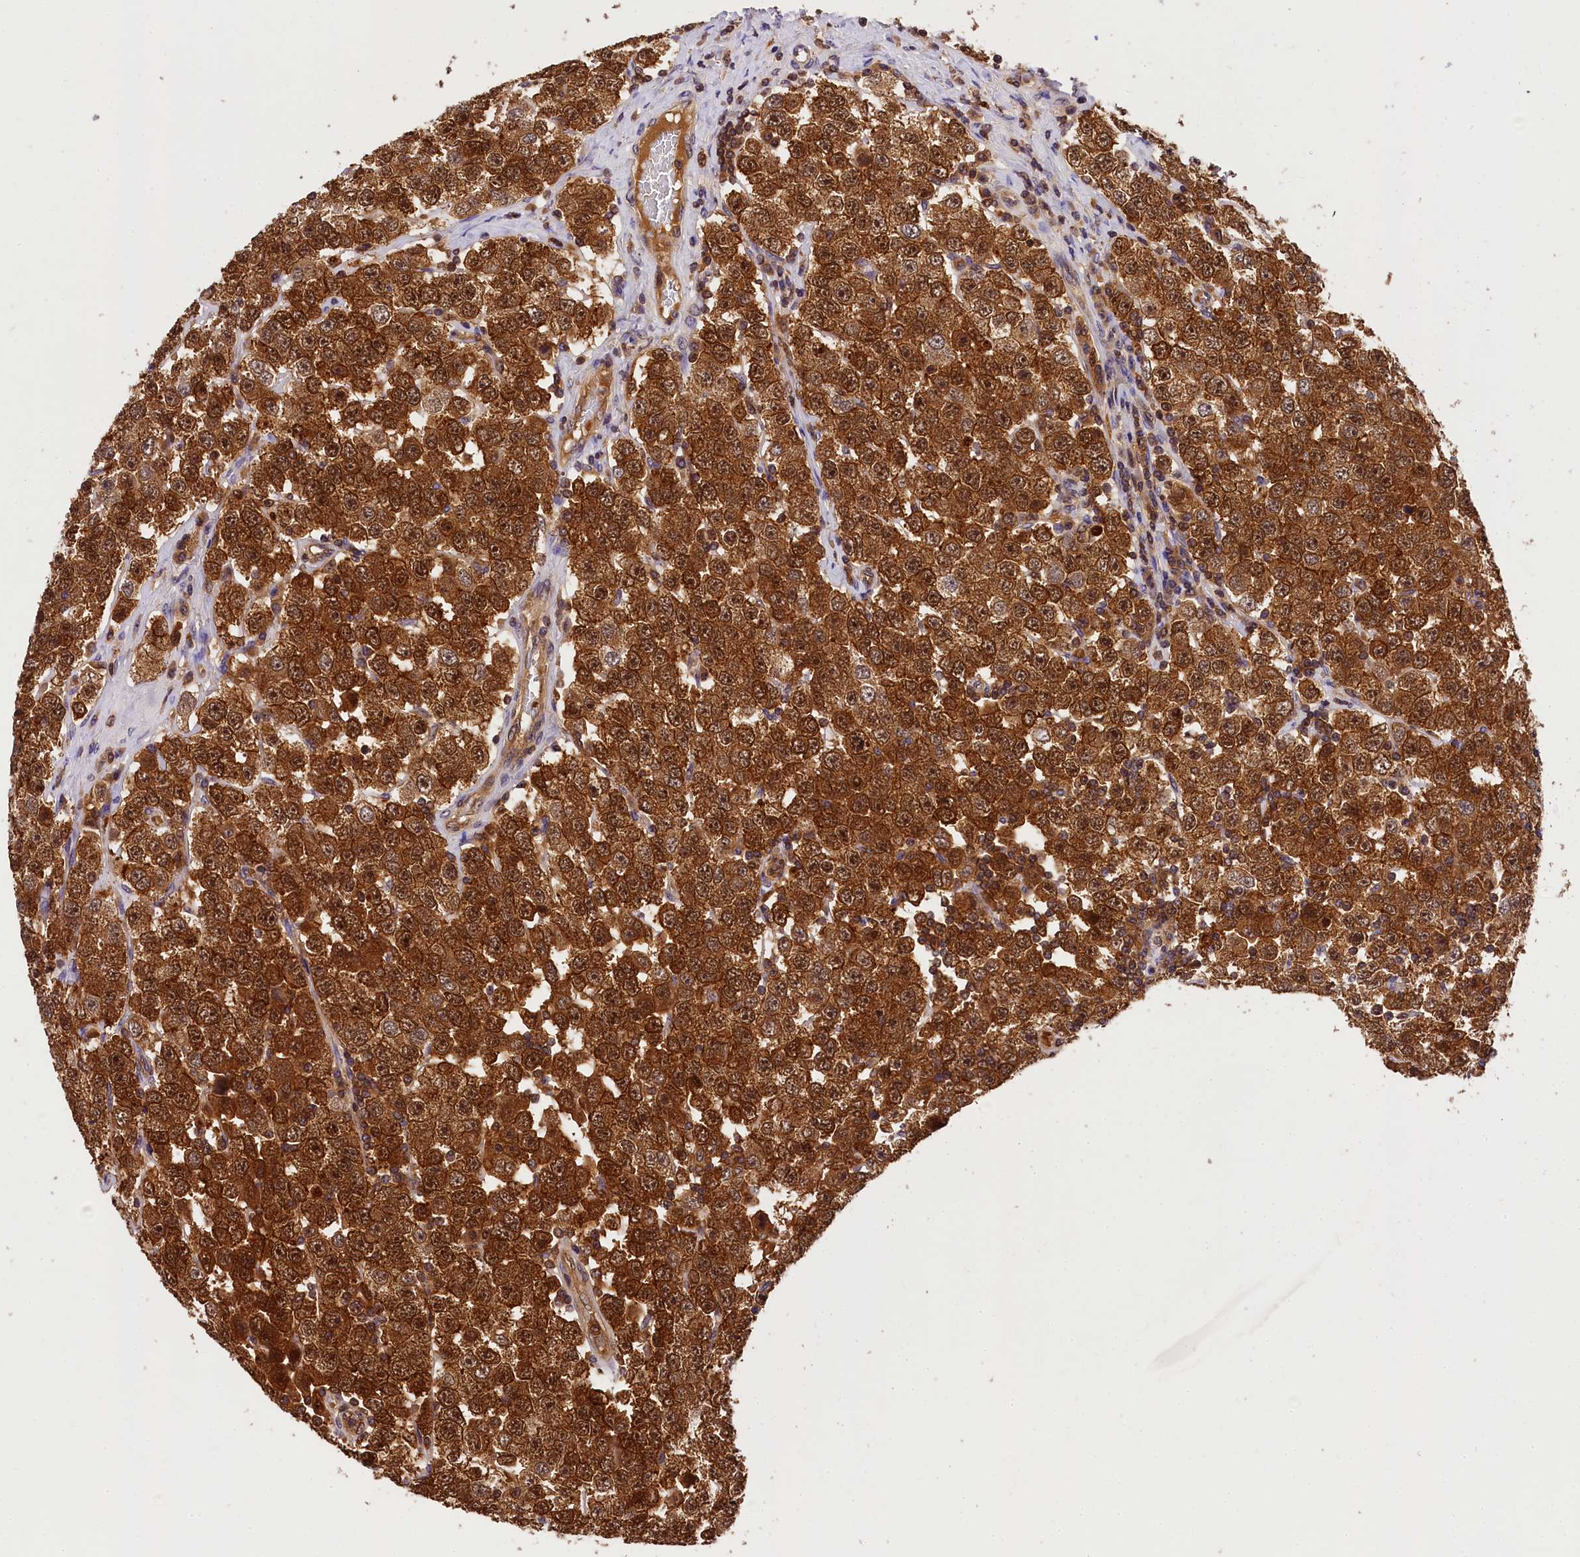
{"staining": {"intensity": "strong", "quantity": ">75%", "location": "cytoplasmic/membranous,nuclear"}, "tissue": "testis cancer", "cell_type": "Tumor cells", "image_type": "cancer", "snomed": [{"axis": "morphology", "description": "Seminoma, NOS"}, {"axis": "topography", "description": "Testis"}], "caption": "Tumor cells demonstrate high levels of strong cytoplasmic/membranous and nuclear staining in about >75% of cells in testis cancer (seminoma).", "gene": "EIF6", "patient": {"sex": "male", "age": 28}}